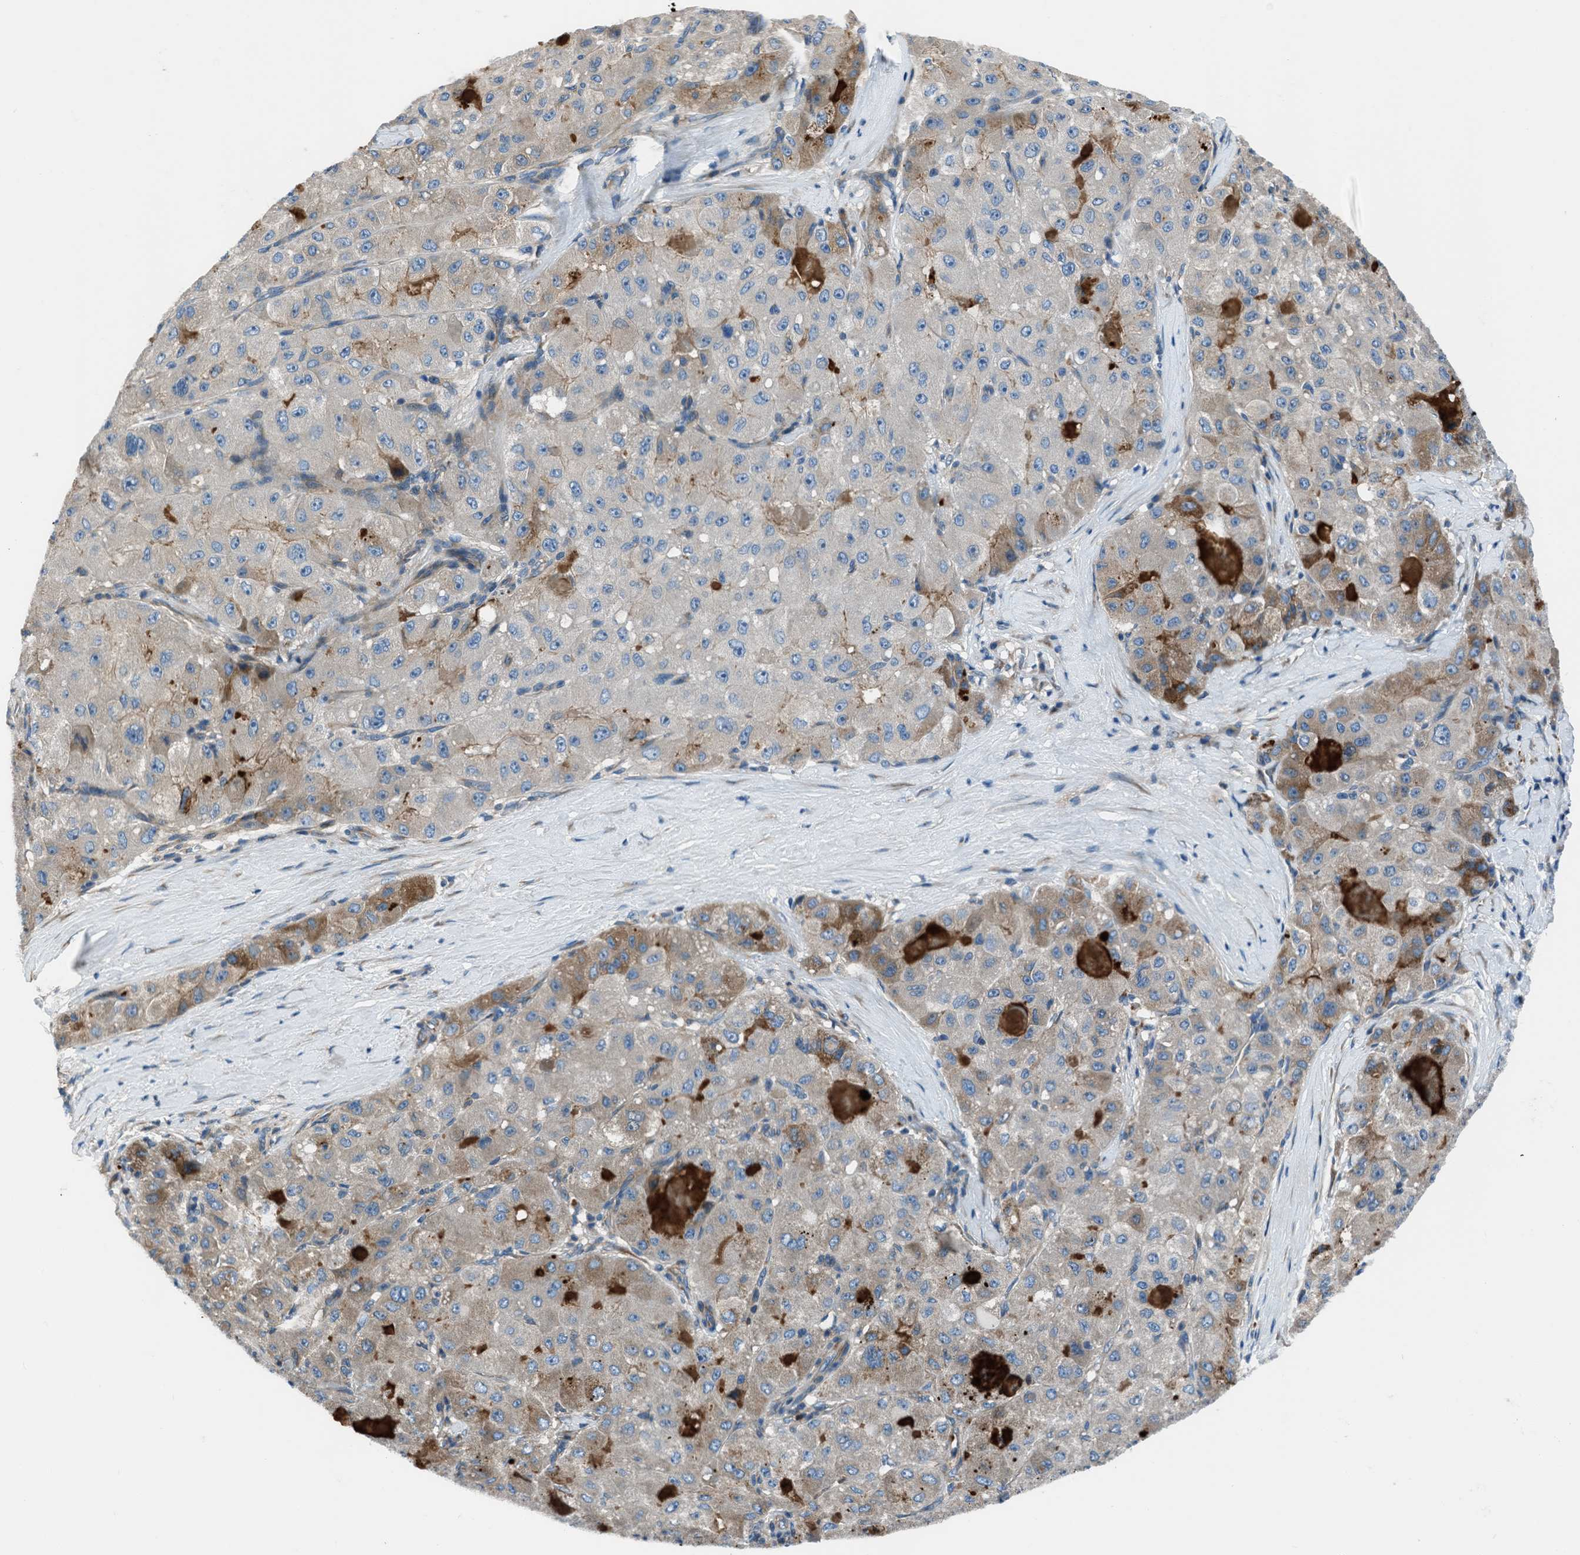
{"staining": {"intensity": "weak", "quantity": "<25%", "location": "cytoplasmic/membranous"}, "tissue": "liver cancer", "cell_type": "Tumor cells", "image_type": "cancer", "snomed": [{"axis": "morphology", "description": "Carcinoma, Hepatocellular, NOS"}, {"axis": "topography", "description": "Liver"}], "caption": "Immunohistochemistry micrograph of human liver cancer stained for a protein (brown), which exhibits no expression in tumor cells.", "gene": "SLC38A6", "patient": {"sex": "male", "age": 80}}